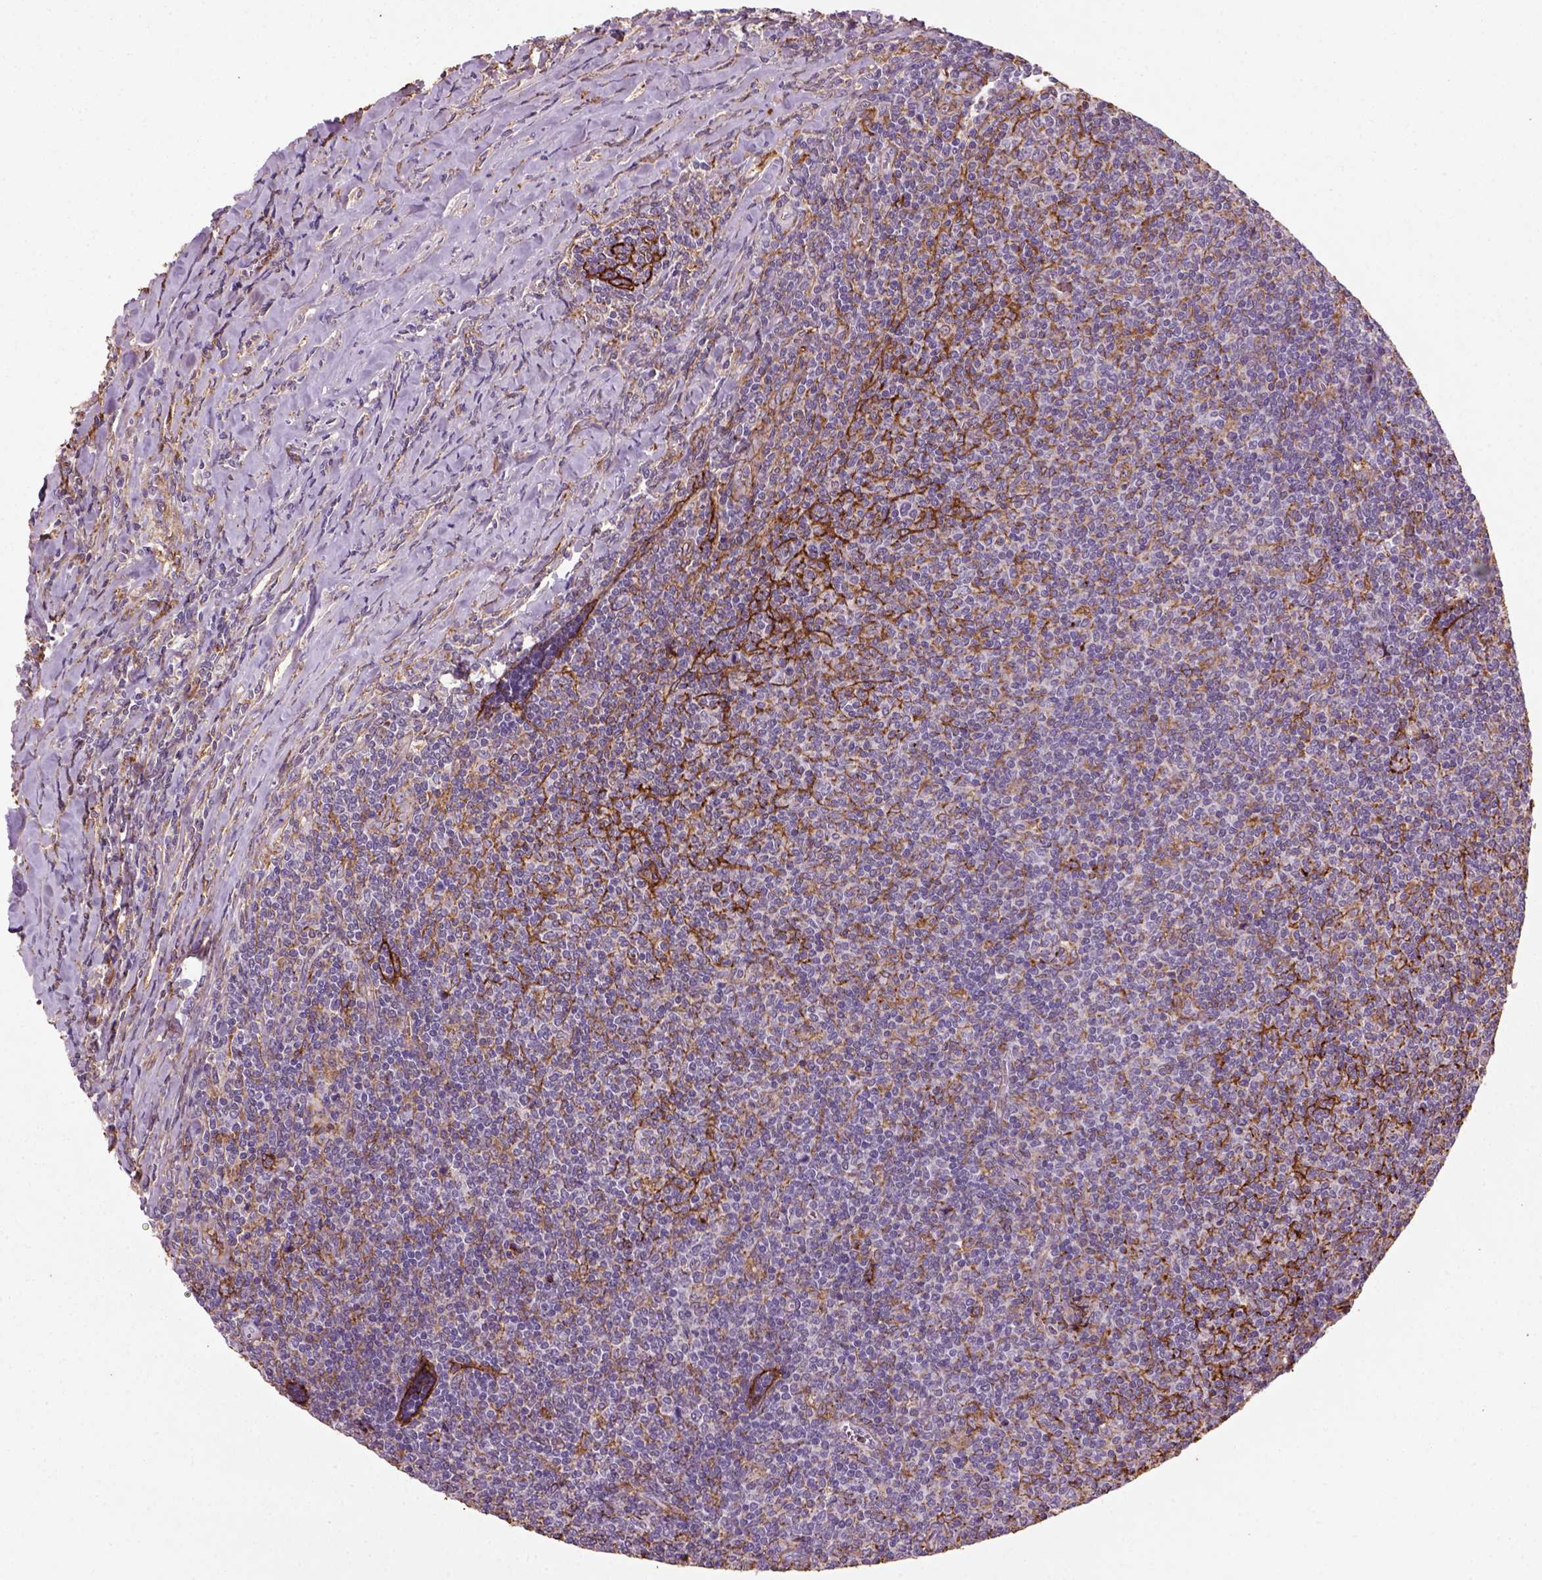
{"staining": {"intensity": "negative", "quantity": "none", "location": "none"}, "tissue": "lymphoma", "cell_type": "Tumor cells", "image_type": "cancer", "snomed": [{"axis": "morphology", "description": "Malignant lymphoma, non-Hodgkin's type, Low grade"}, {"axis": "topography", "description": "Lymph node"}], "caption": "Protein analysis of lymphoma displays no significant staining in tumor cells. (Stains: DAB (3,3'-diaminobenzidine) IHC with hematoxylin counter stain, Microscopy: brightfield microscopy at high magnification).", "gene": "MARCKS", "patient": {"sex": "male", "age": 52}}